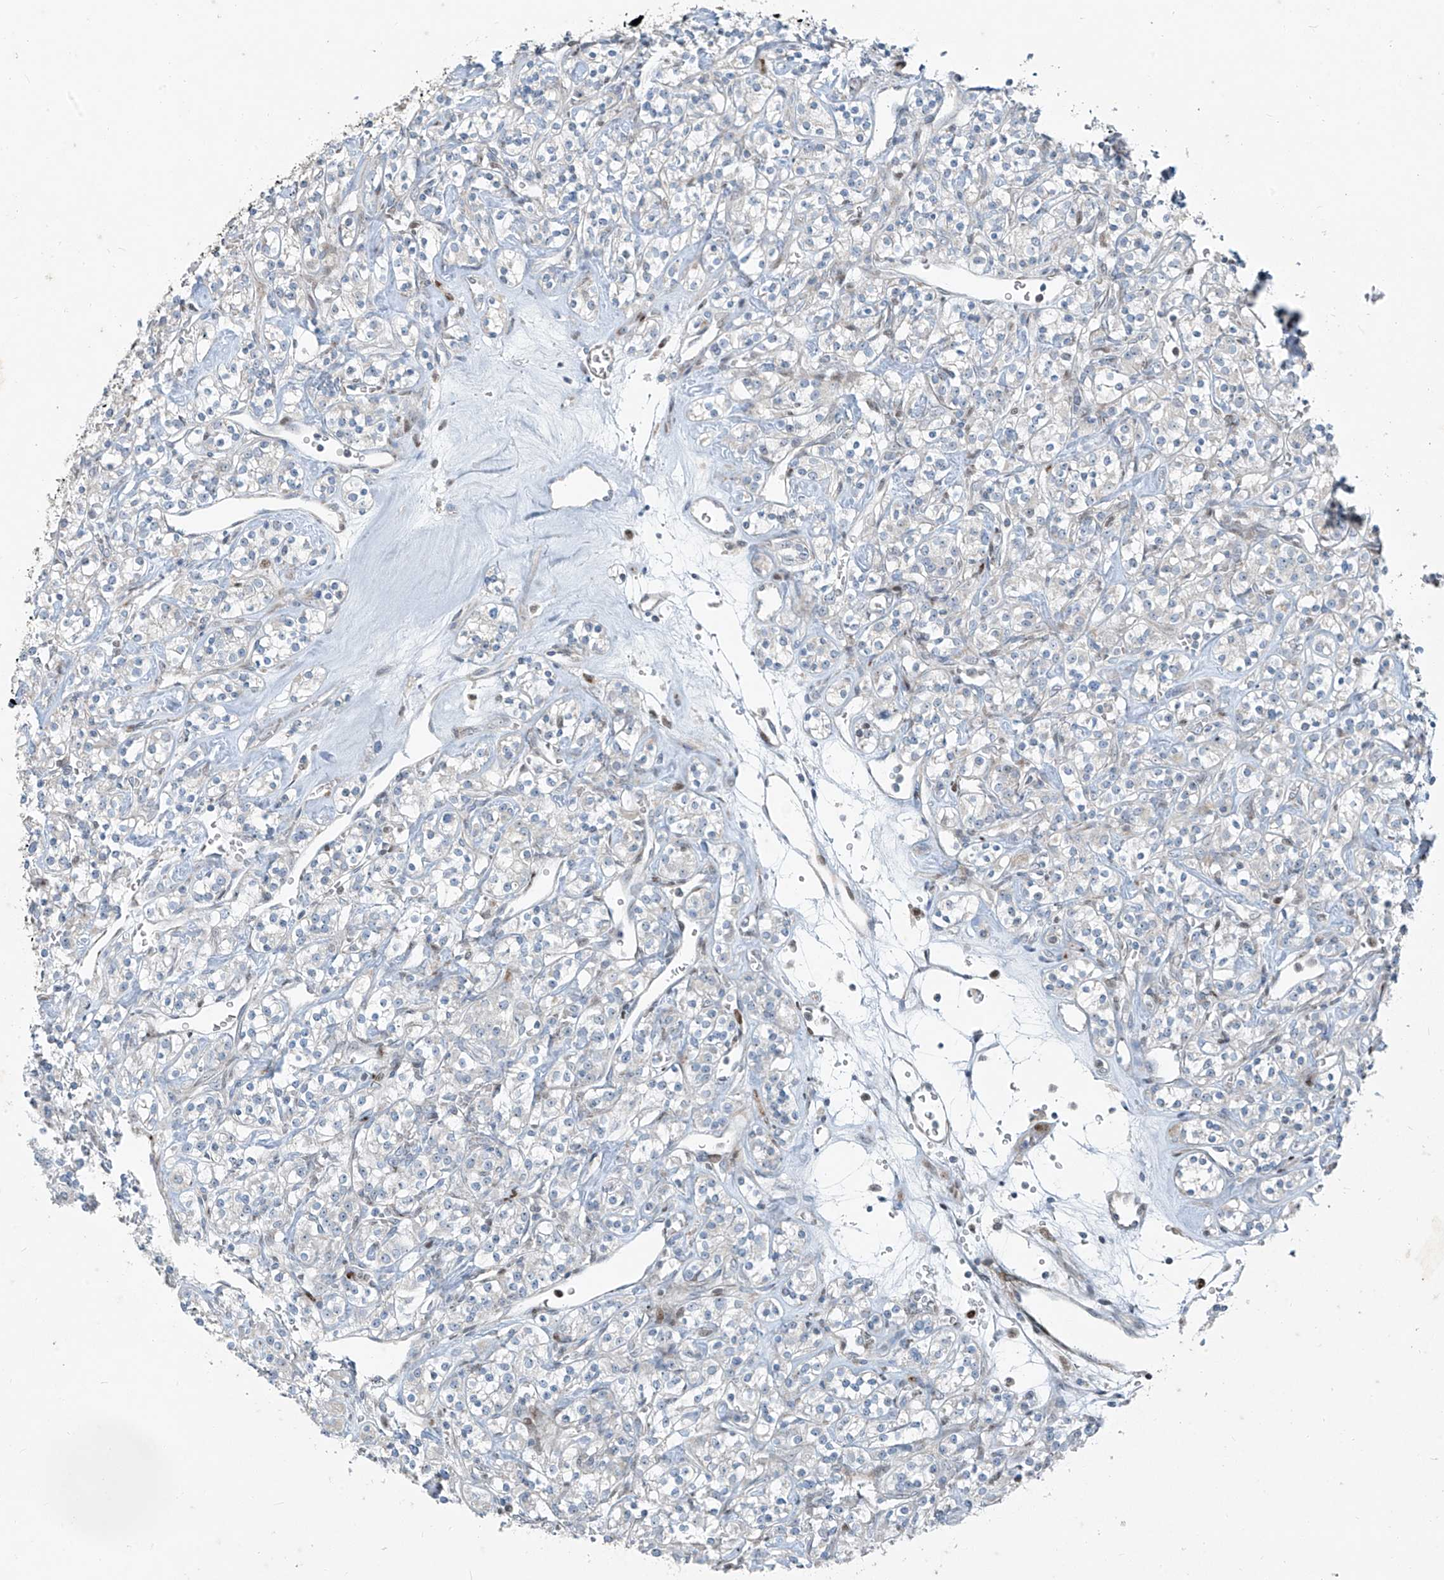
{"staining": {"intensity": "negative", "quantity": "none", "location": "none"}, "tissue": "renal cancer", "cell_type": "Tumor cells", "image_type": "cancer", "snomed": [{"axis": "morphology", "description": "Adenocarcinoma, NOS"}, {"axis": "topography", "description": "Kidney"}], "caption": "A photomicrograph of human renal adenocarcinoma is negative for staining in tumor cells.", "gene": "PPCS", "patient": {"sex": "male", "age": 77}}